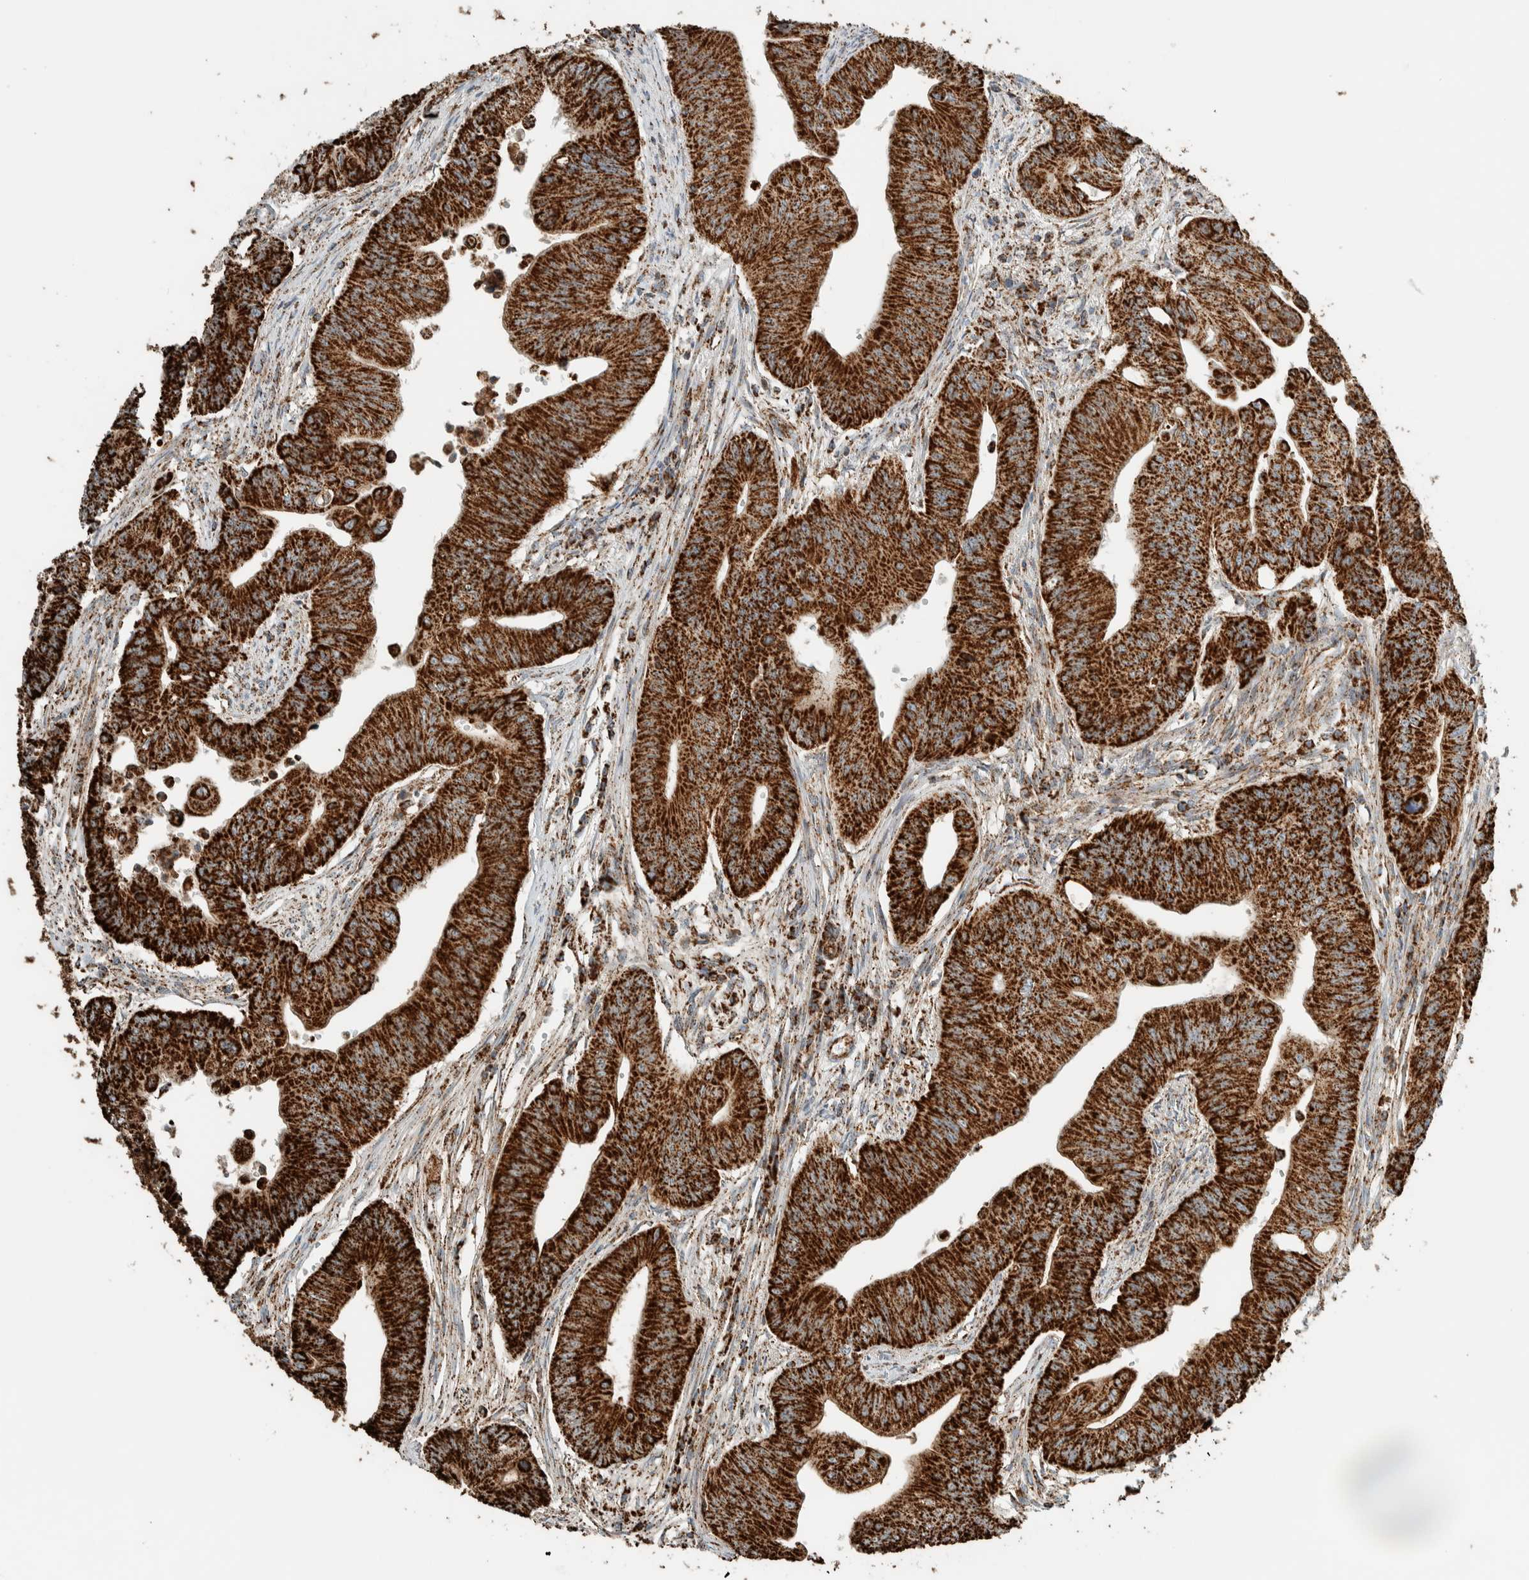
{"staining": {"intensity": "strong", "quantity": ">75%", "location": "cytoplasmic/membranous"}, "tissue": "colorectal cancer", "cell_type": "Tumor cells", "image_type": "cancer", "snomed": [{"axis": "morphology", "description": "Adenoma, NOS"}, {"axis": "morphology", "description": "Adenocarcinoma, NOS"}, {"axis": "topography", "description": "Colon"}], "caption": "A high-resolution image shows IHC staining of colorectal cancer (adenoma), which shows strong cytoplasmic/membranous staining in approximately >75% of tumor cells.", "gene": "ZNF454", "patient": {"sex": "male", "age": 79}}